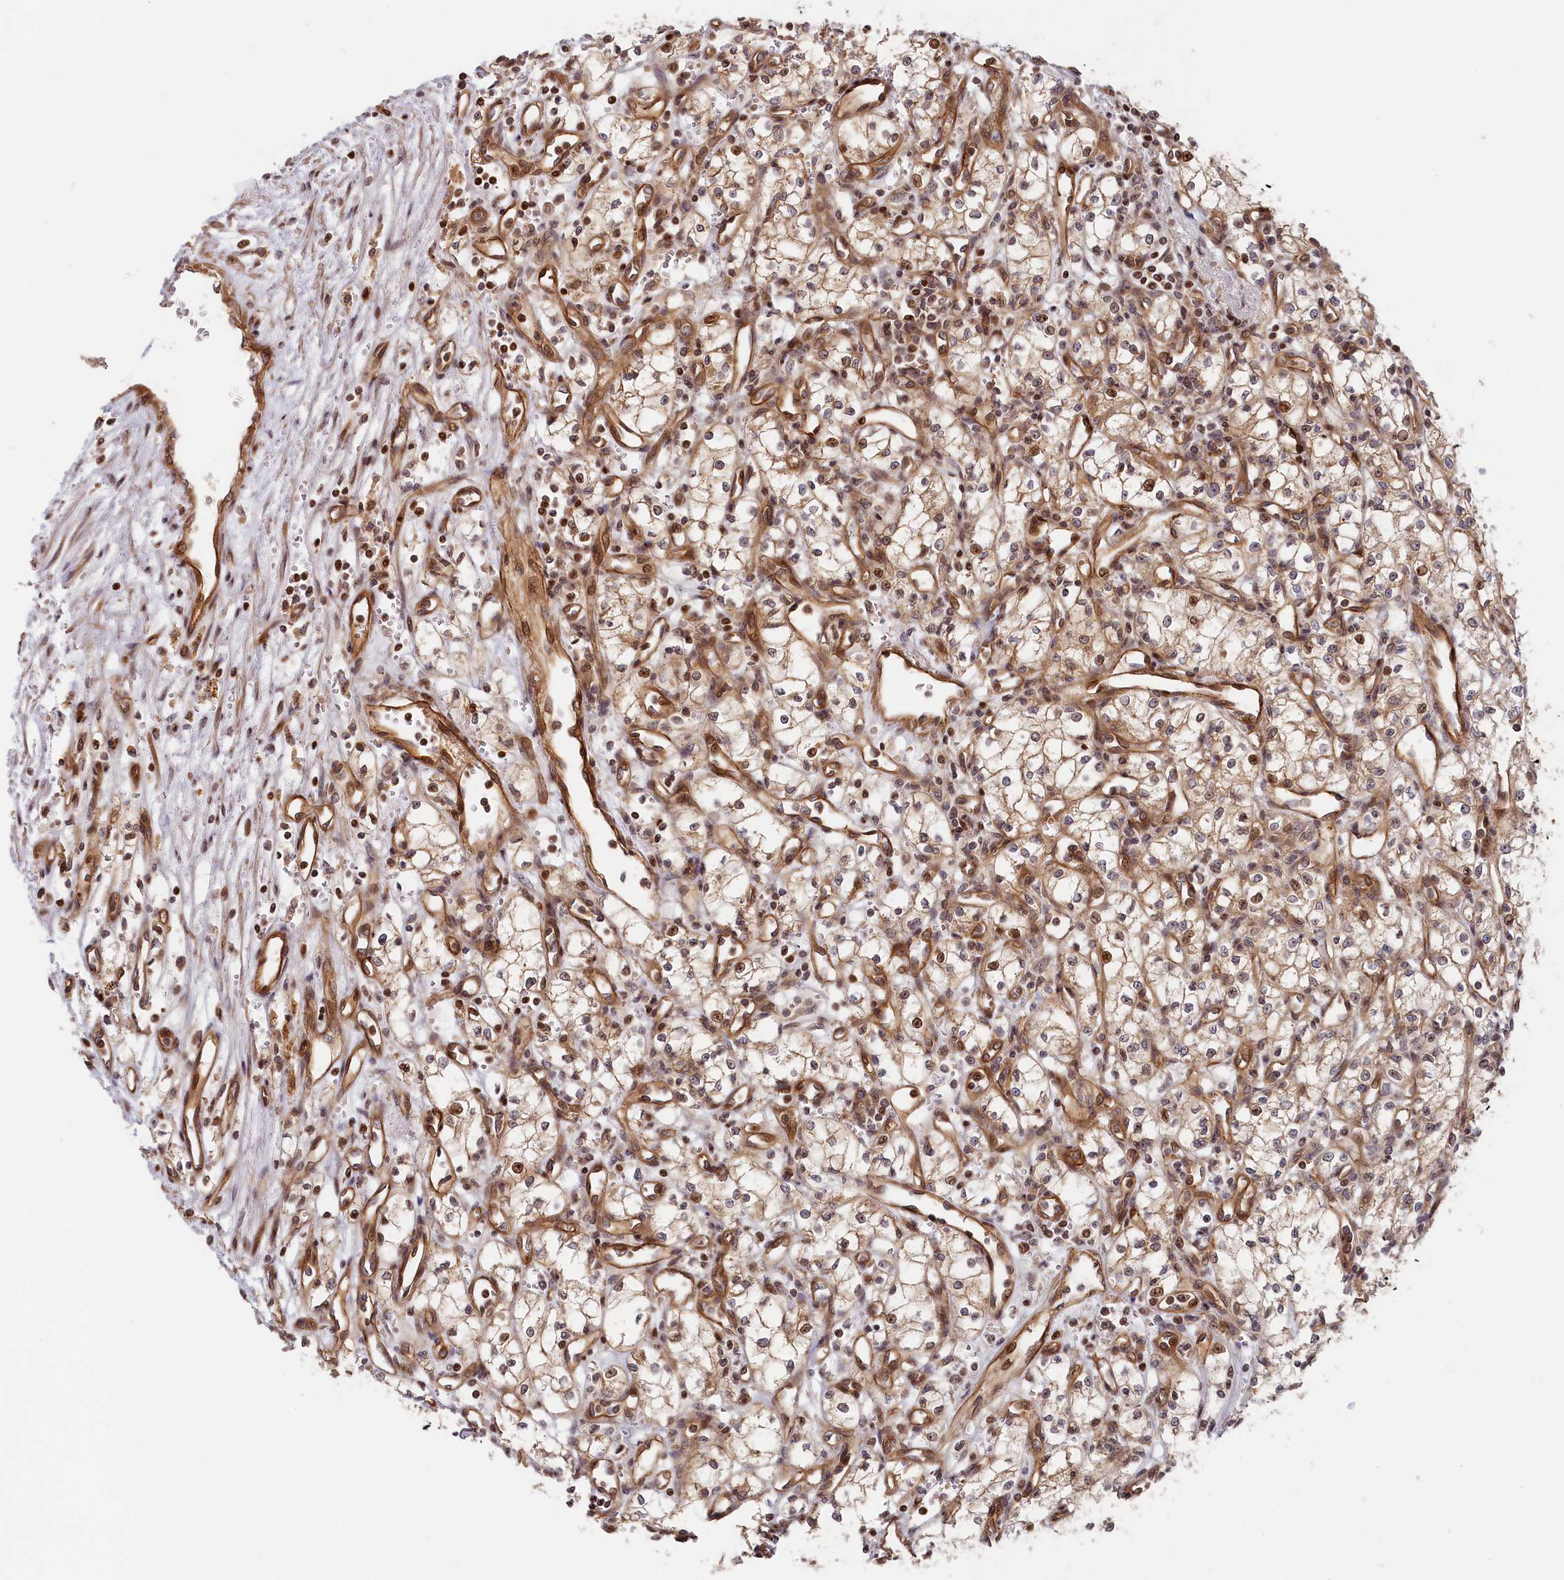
{"staining": {"intensity": "weak", "quantity": "25%-75%", "location": "cytoplasmic/membranous,nuclear"}, "tissue": "renal cancer", "cell_type": "Tumor cells", "image_type": "cancer", "snomed": [{"axis": "morphology", "description": "Adenocarcinoma, NOS"}, {"axis": "topography", "description": "Kidney"}], "caption": "A high-resolution histopathology image shows IHC staining of adenocarcinoma (renal), which reveals weak cytoplasmic/membranous and nuclear positivity in about 25%-75% of tumor cells. (Stains: DAB (3,3'-diaminobenzidine) in brown, nuclei in blue, Microscopy: brightfield microscopy at high magnification).", "gene": "CEP44", "patient": {"sex": "male", "age": 59}}